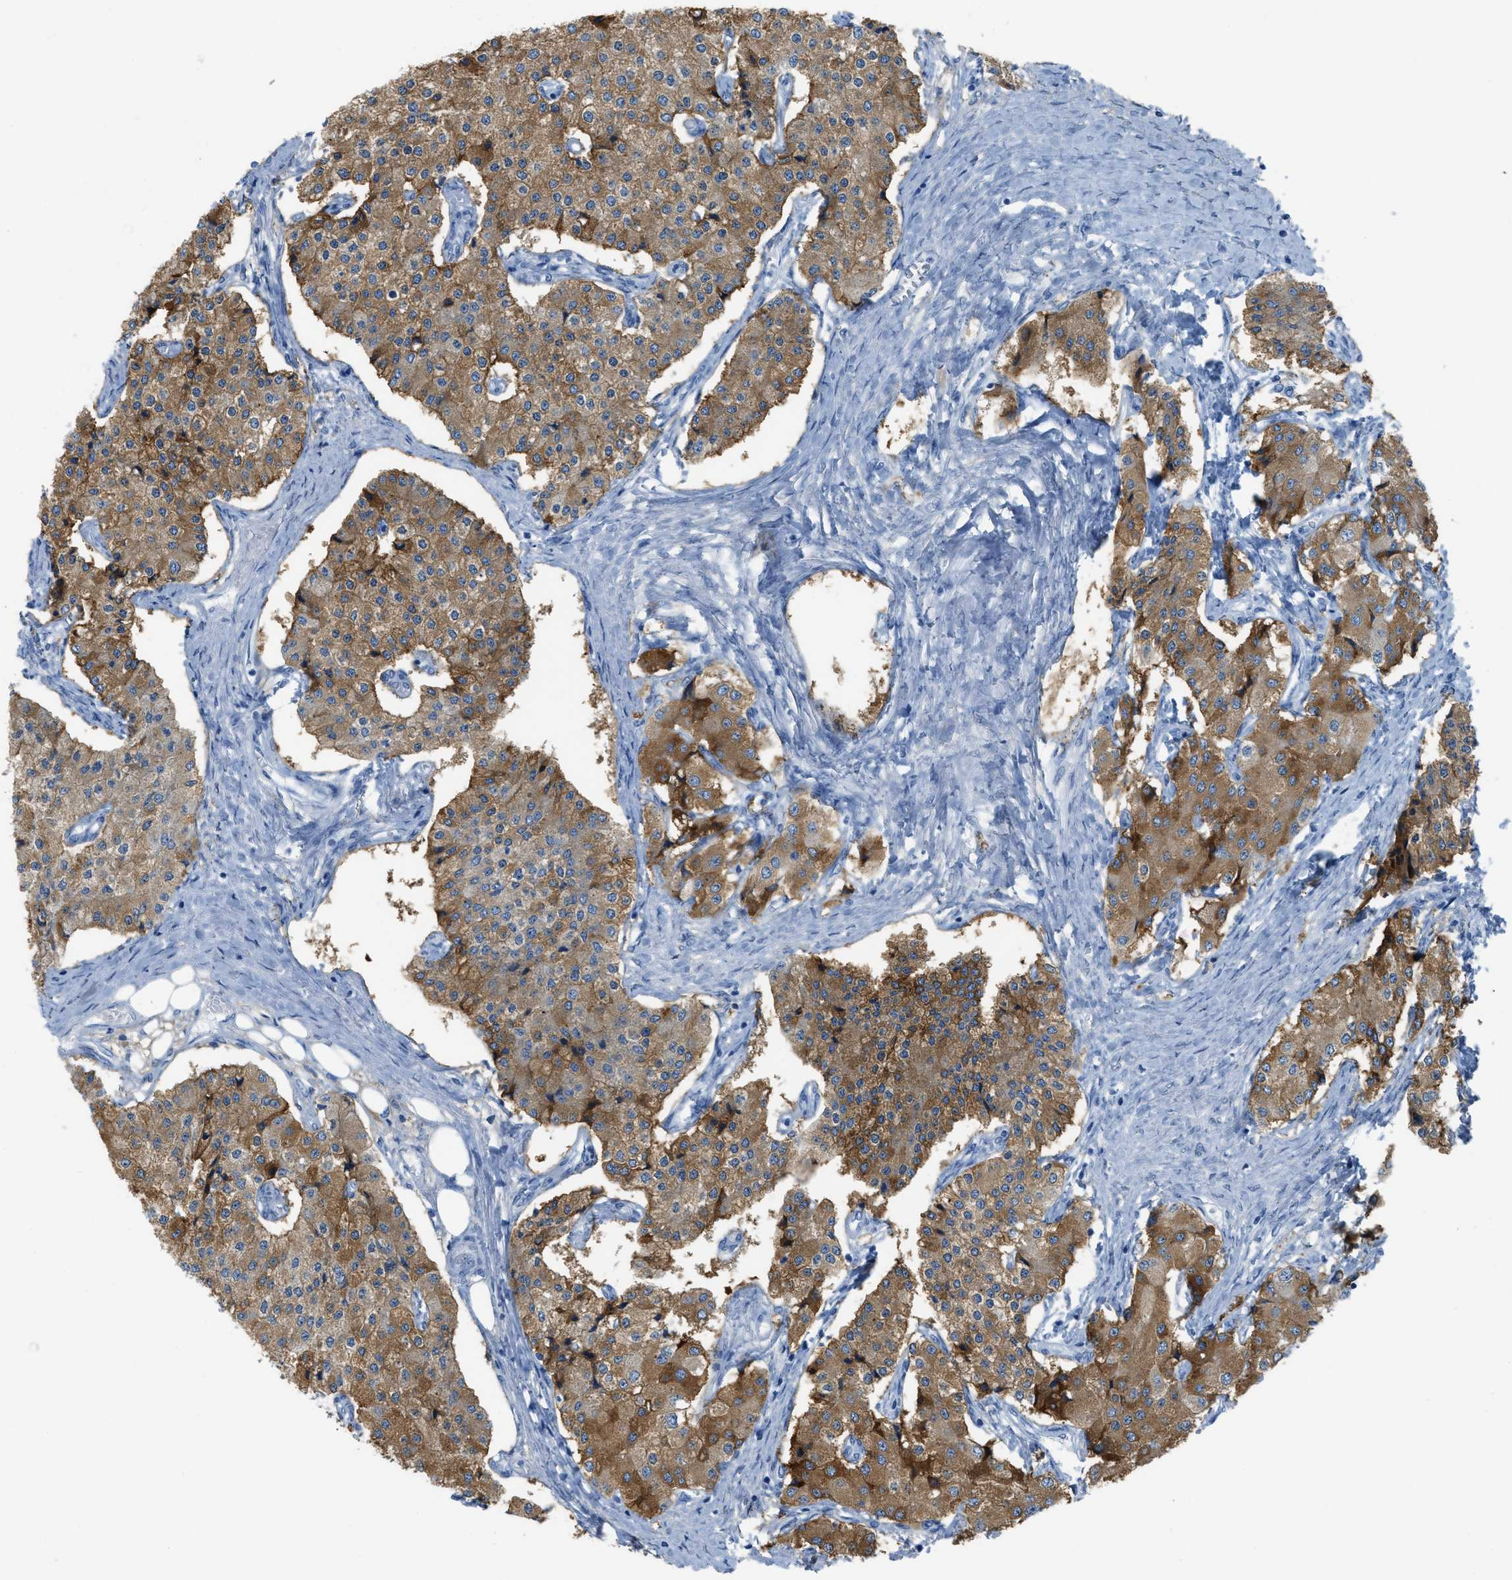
{"staining": {"intensity": "moderate", "quantity": ">75%", "location": "cytoplasmic/membranous"}, "tissue": "carcinoid", "cell_type": "Tumor cells", "image_type": "cancer", "snomed": [{"axis": "morphology", "description": "Carcinoid, malignant, NOS"}, {"axis": "topography", "description": "Colon"}], "caption": "Carcinoid (malignant) tissue demonstrates moderate cytoplasmic/membranous staining in approximately >75% of tumor cells The protein of interest is stained brown, and the nuclei are stained in blue (DAB IHC with brightfield microscopy, high magnification).", "gene": "ASGR1", "patient": {"sex": "female", "age": 52}}